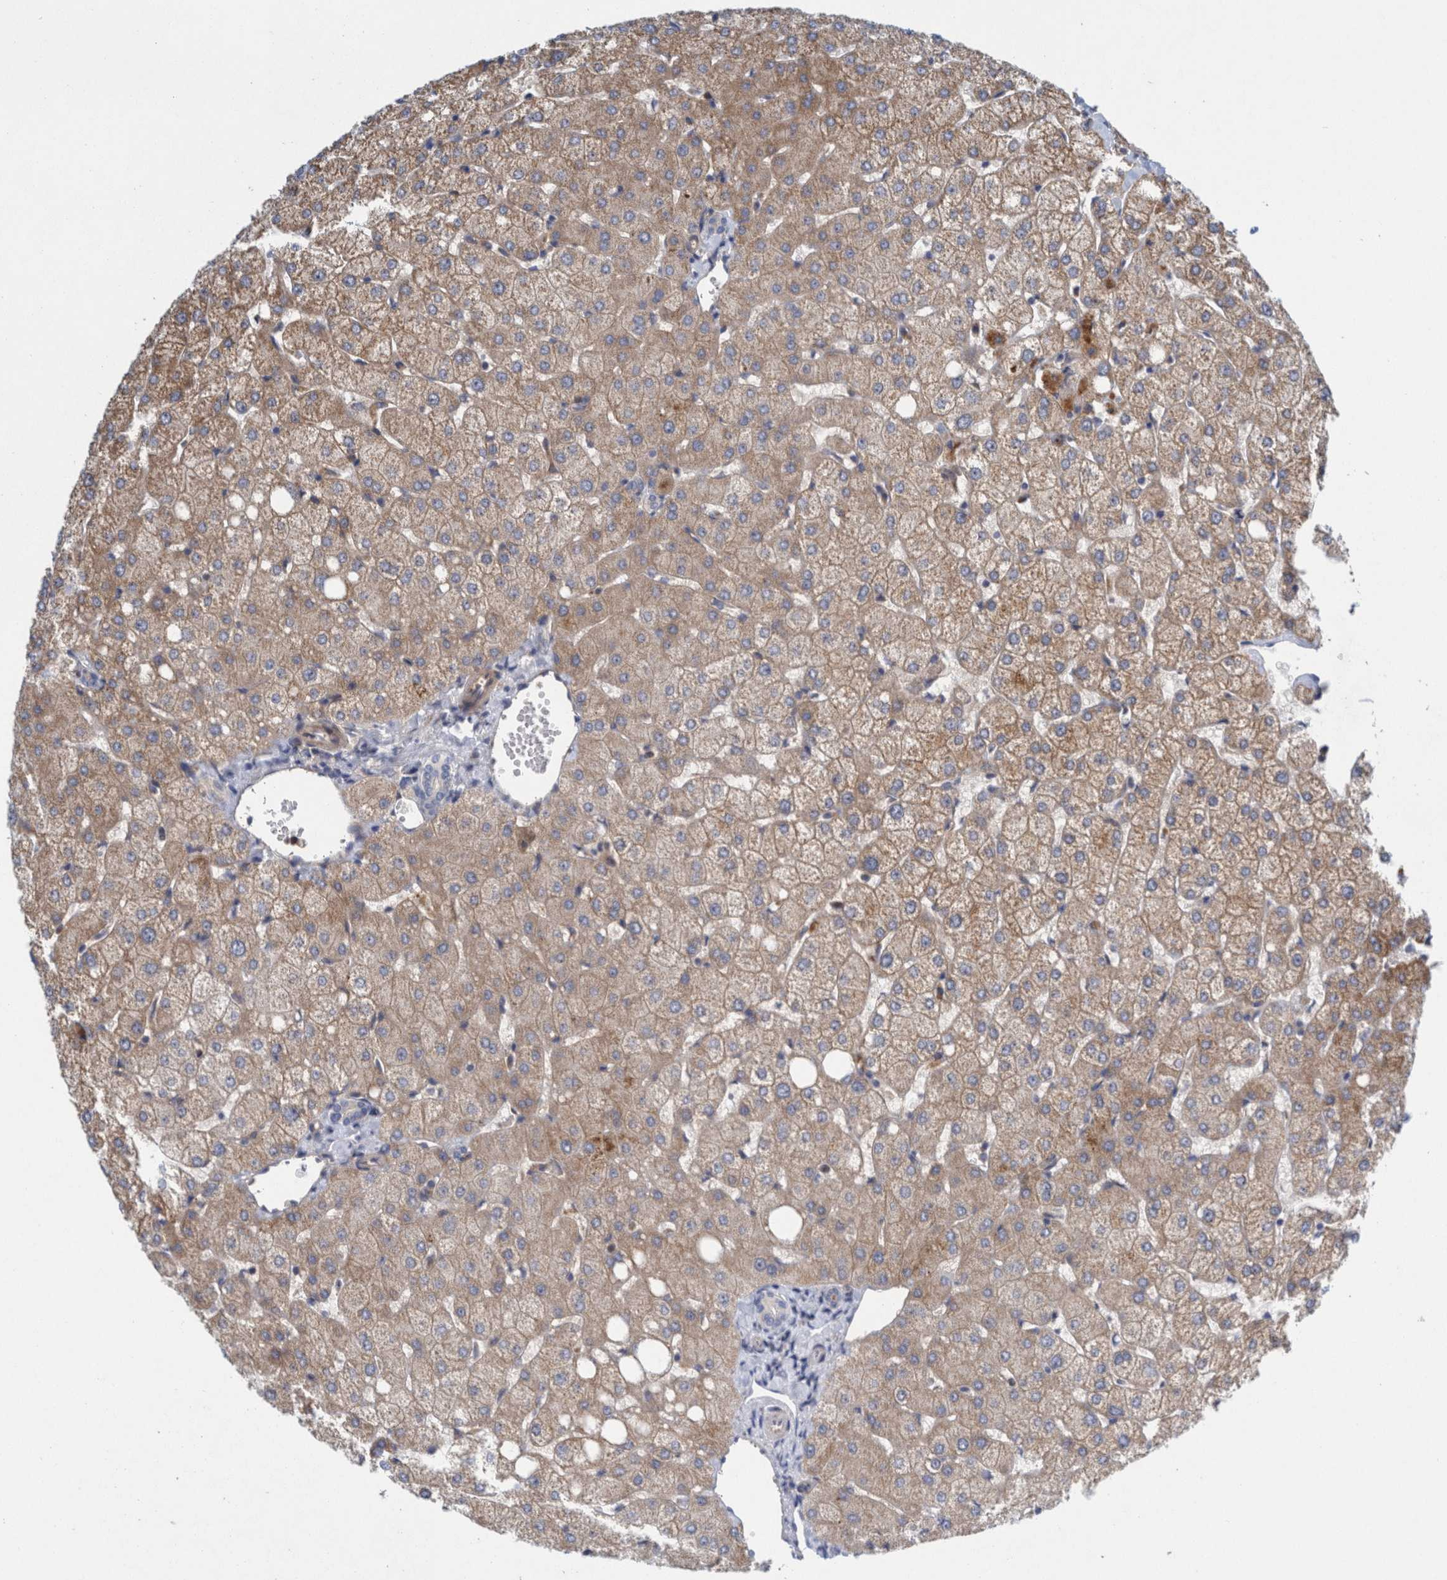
{"staining": {"intensity": "negative", "quantity": "none", "location": "none"}, "tissue": "liver", "cell_type": "Cholangiocytes", "image_type": "normal", "snomed": [{"axis": "morphology", "description": "Normal tissue, NOS"}, {"axis": "topography", "description": "Liver"}], "caption": "There is no significant staining in cholangiocytes of liver. (DAB (3,3'-diaminobenzidine) immunohistochemistry (IHC) visualized using brightfield microscopy, high magnification).", "gene": "ZNF324B", "patient": {"sex": "female", "age": 54}}